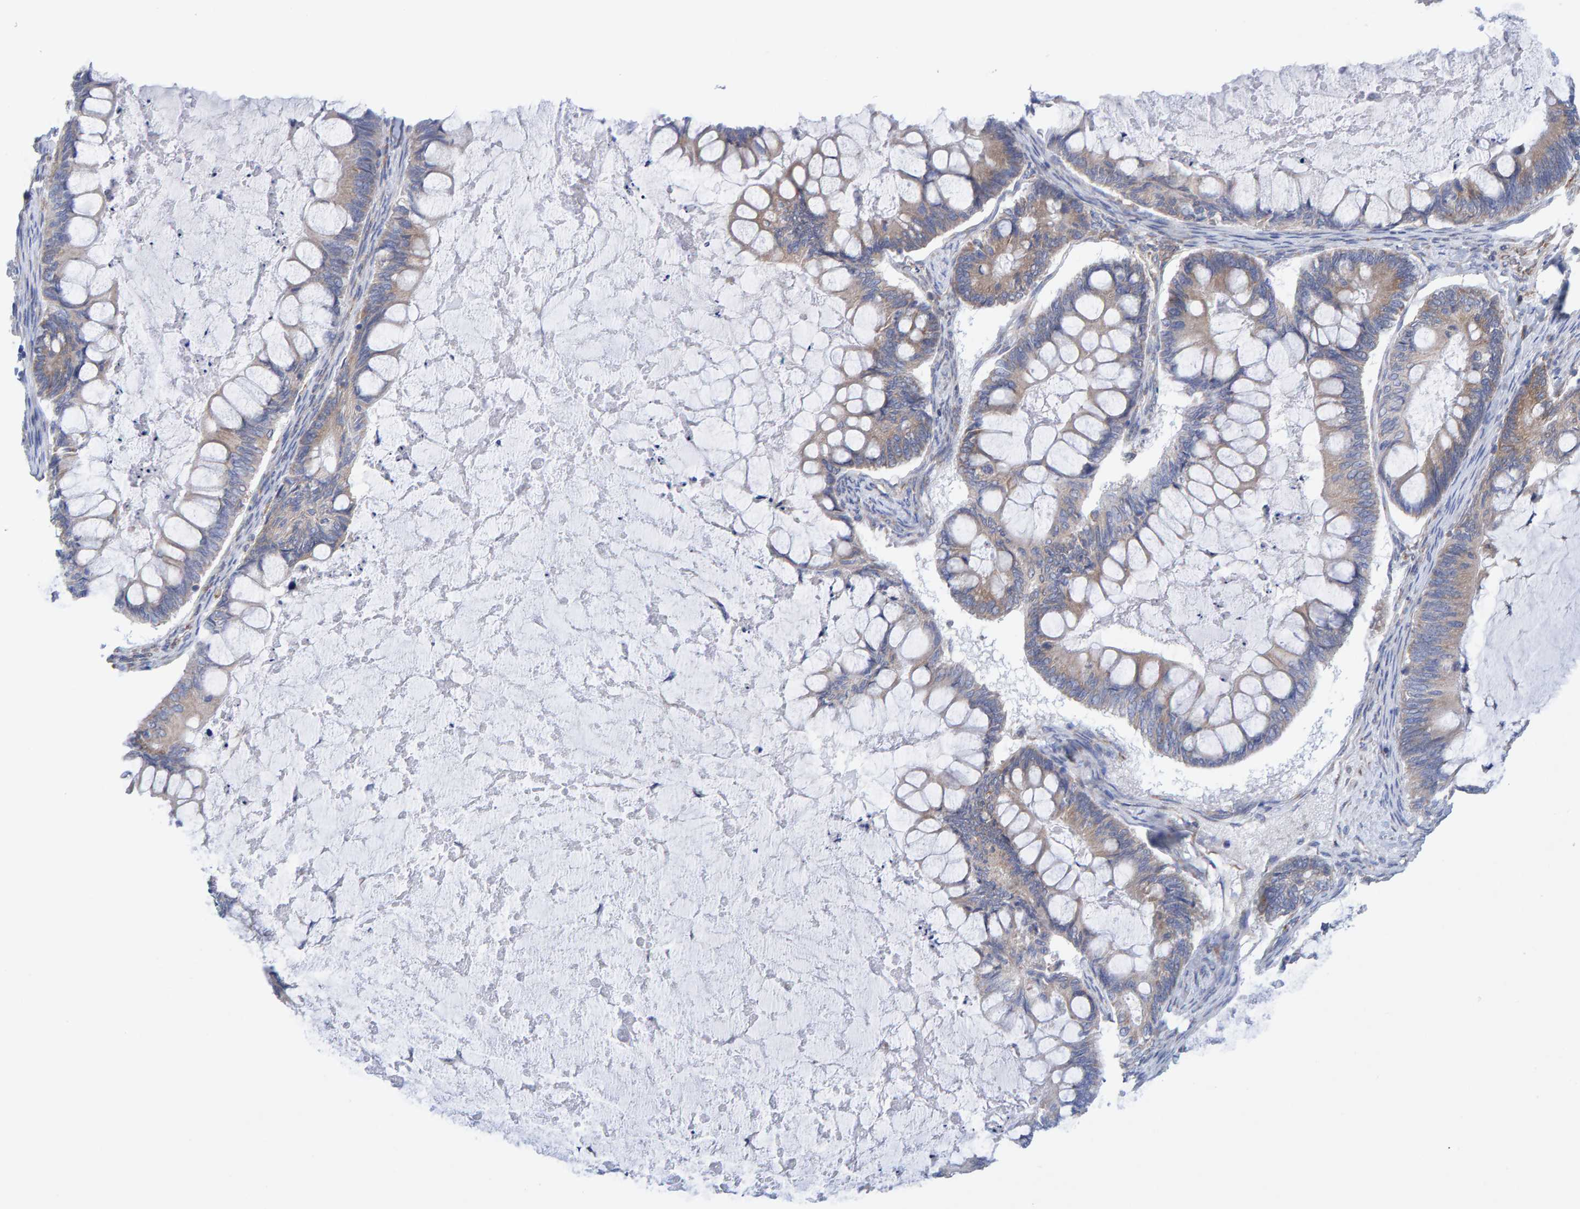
{"staining": {"intensity": "weak", "quantity": ">75%", "location": "cytoplasmic/membranous"}, "tissue": "ovarian cancer", "cell_type": "Tumor cells", "image_type": "cancer", "snomed": [{"axis": "morphology", "description": "Cystadenocarcinoma, mucinous, NOS"}, {"axis": "topography", "description": "Ovary"}], "caption": "DAB (3,3'-diaminobenzidine) immunohistochemical staining of human ovarian cancer (mucinous cystadenocarcinoma) shows weak cytoplasmic/membranous protein expression in about >75% of tumor cells.", "gene": "CDK5RAP3", "patient": {"sex": "female", "age": 61}}